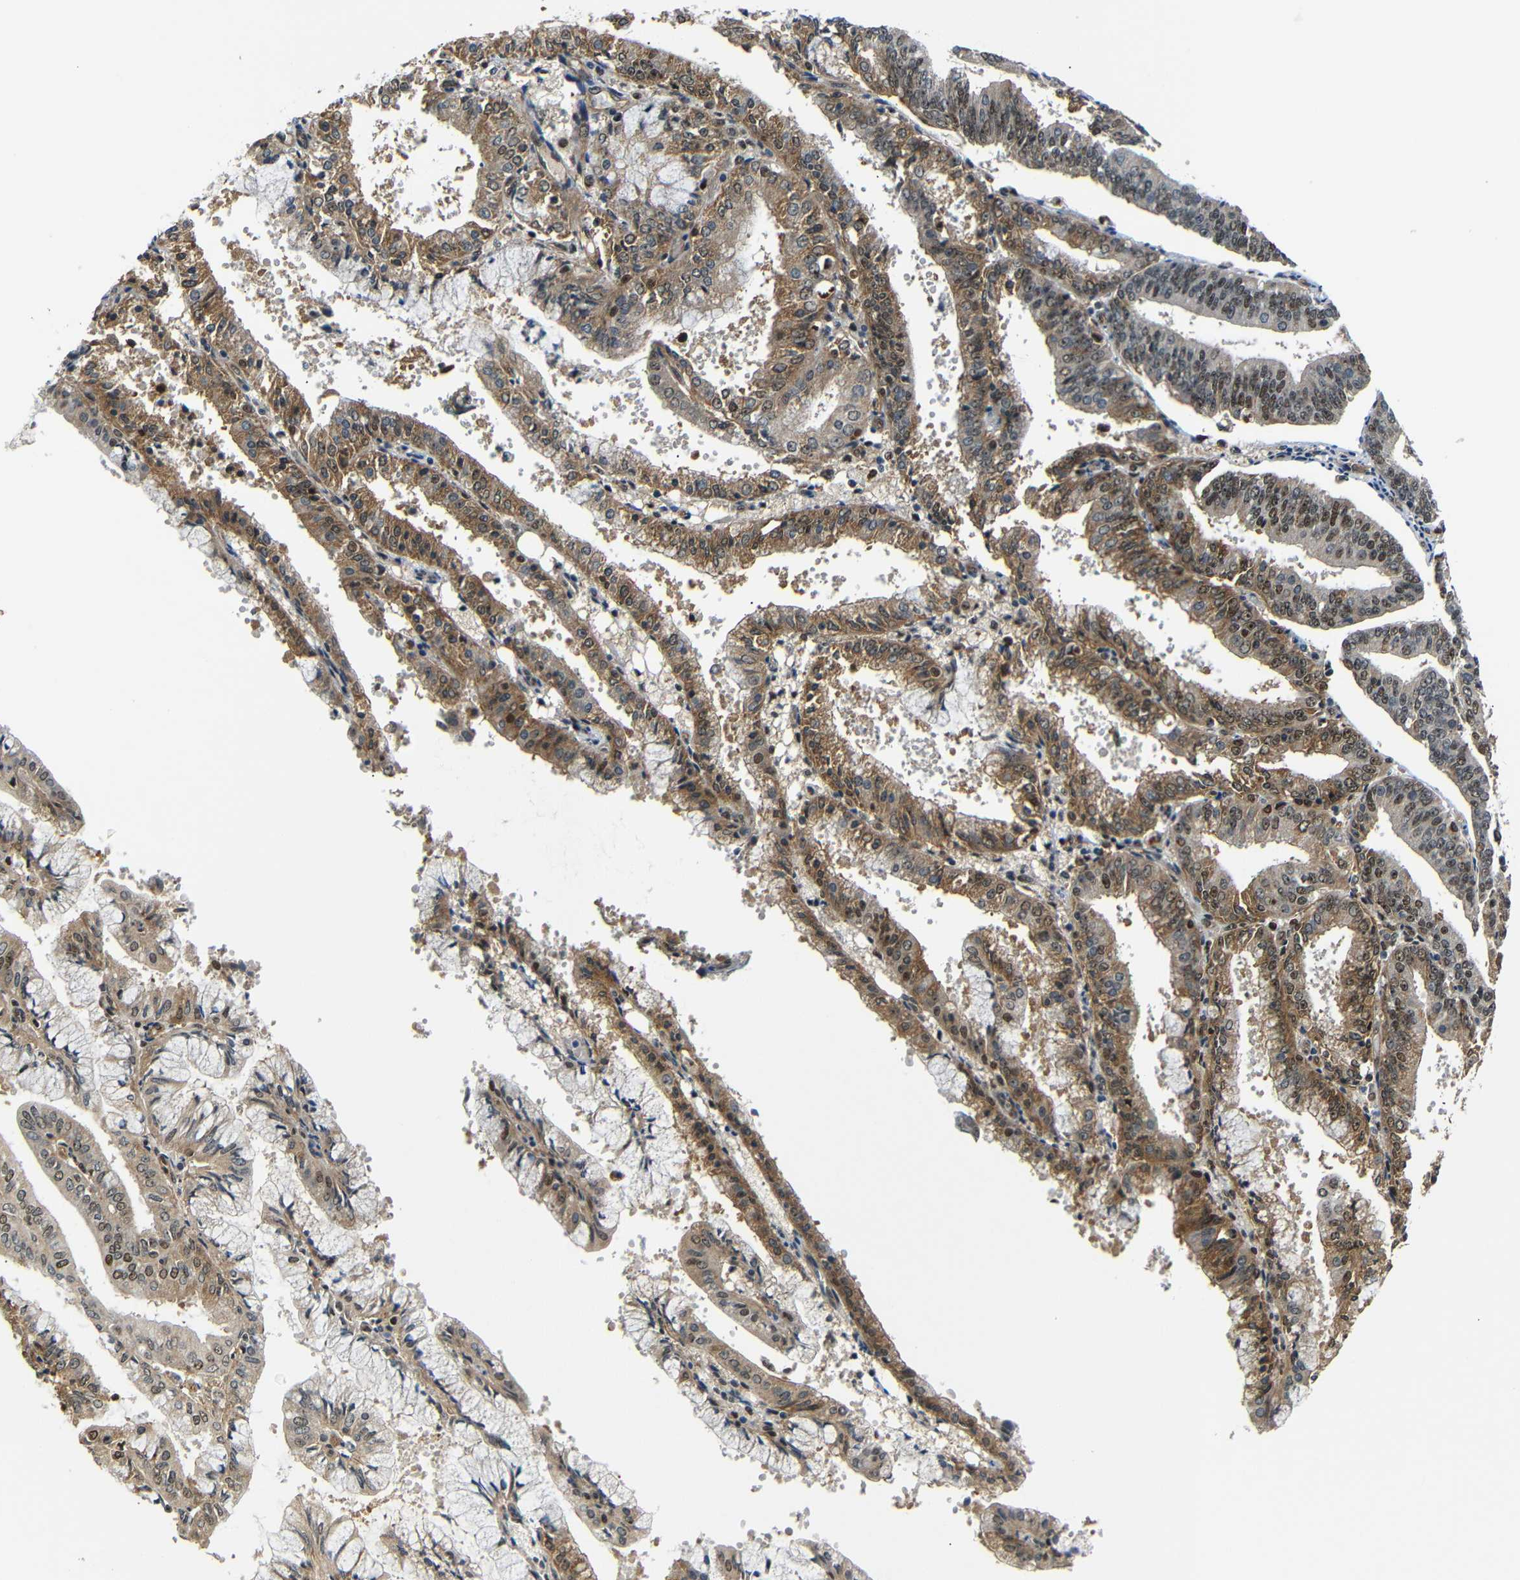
{"staining": {"intensity": "strong", "quantity": "25%-75%", "location": "cytoplasmic/membranous,nuclear"}, "tissue": "endometrial cancer", "cell_type": "Tumor cells", "image_type": "cancer", "snomed": [{"axis": "morphology", "description": "Adenocarcinoma, NOS"}, {"axis": "topography", "description": "Endometrium"}], "caption": "IHC of endometrial cancer (adenocarcinoma) displays high levels of strong cytoplasmic/membranous and nuclear positivity in about 25%-75% of tumor cells.", "gene": "PARN", "patient": {"sex": "female", "age": 63}}